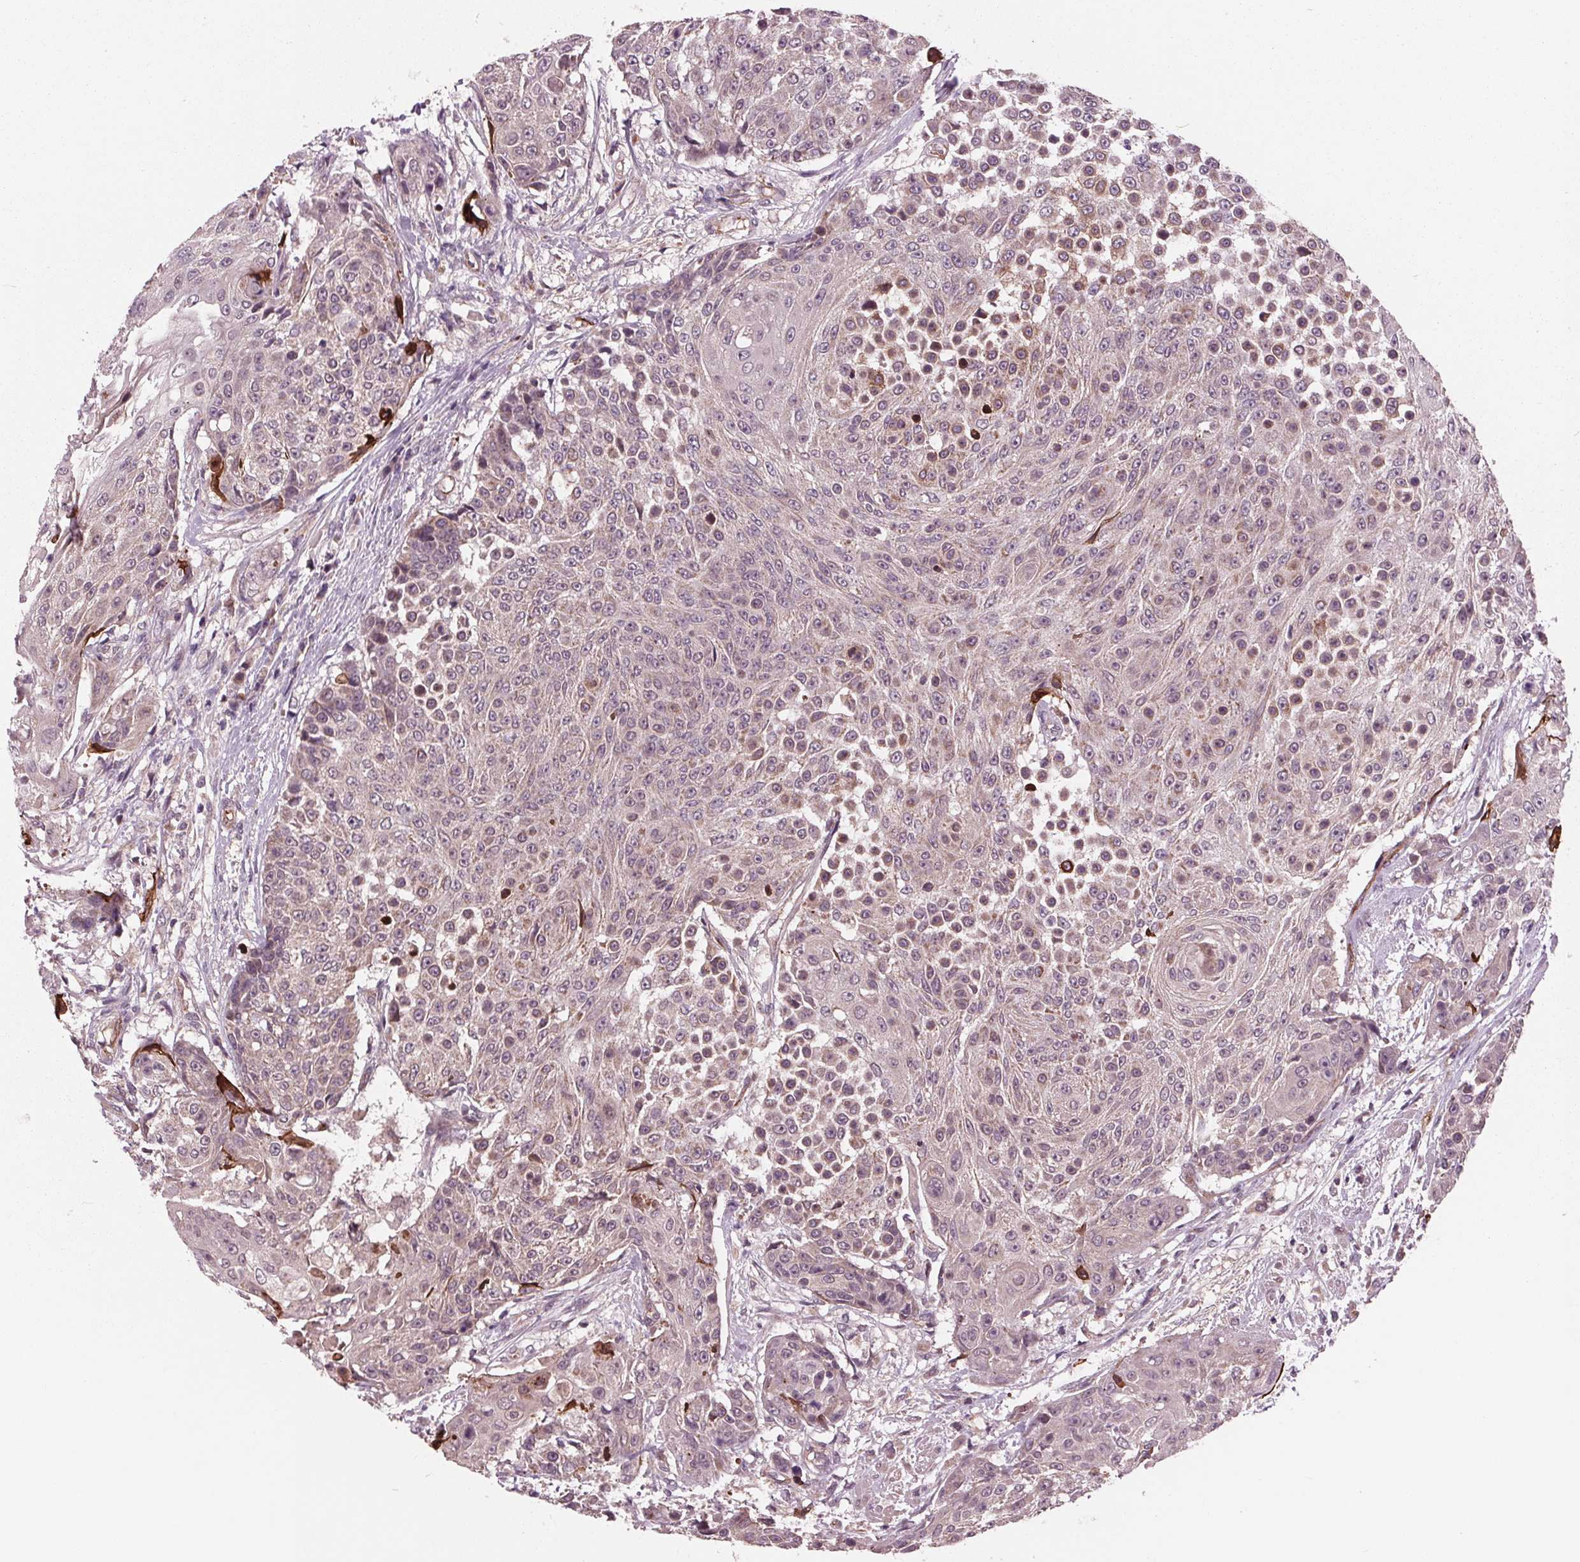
{"staining": {"intensity": "moderate", "quantity": "<25%", "location": "cytoplasmic/membranous"}, "tissue": "urothelial cancer", "cell_type": "Tumor cells", "image_type": "cancer", "snomed": [{"axis": "morphology", "description": "Urothelial carcinoma, High grade"}, {"axis": "topography", "description": "Urinary bladder"}], "caption": "An immunohistochemistry (IHC) image of tumor tissue is shown. Protein staining in brown highlights moderate cytoplasmic/membranous positivity in high-grade urothelial carcinoma within tumor cells.", "gene": "MAPK8", "patient": {"sex": "female", "age": 63}}